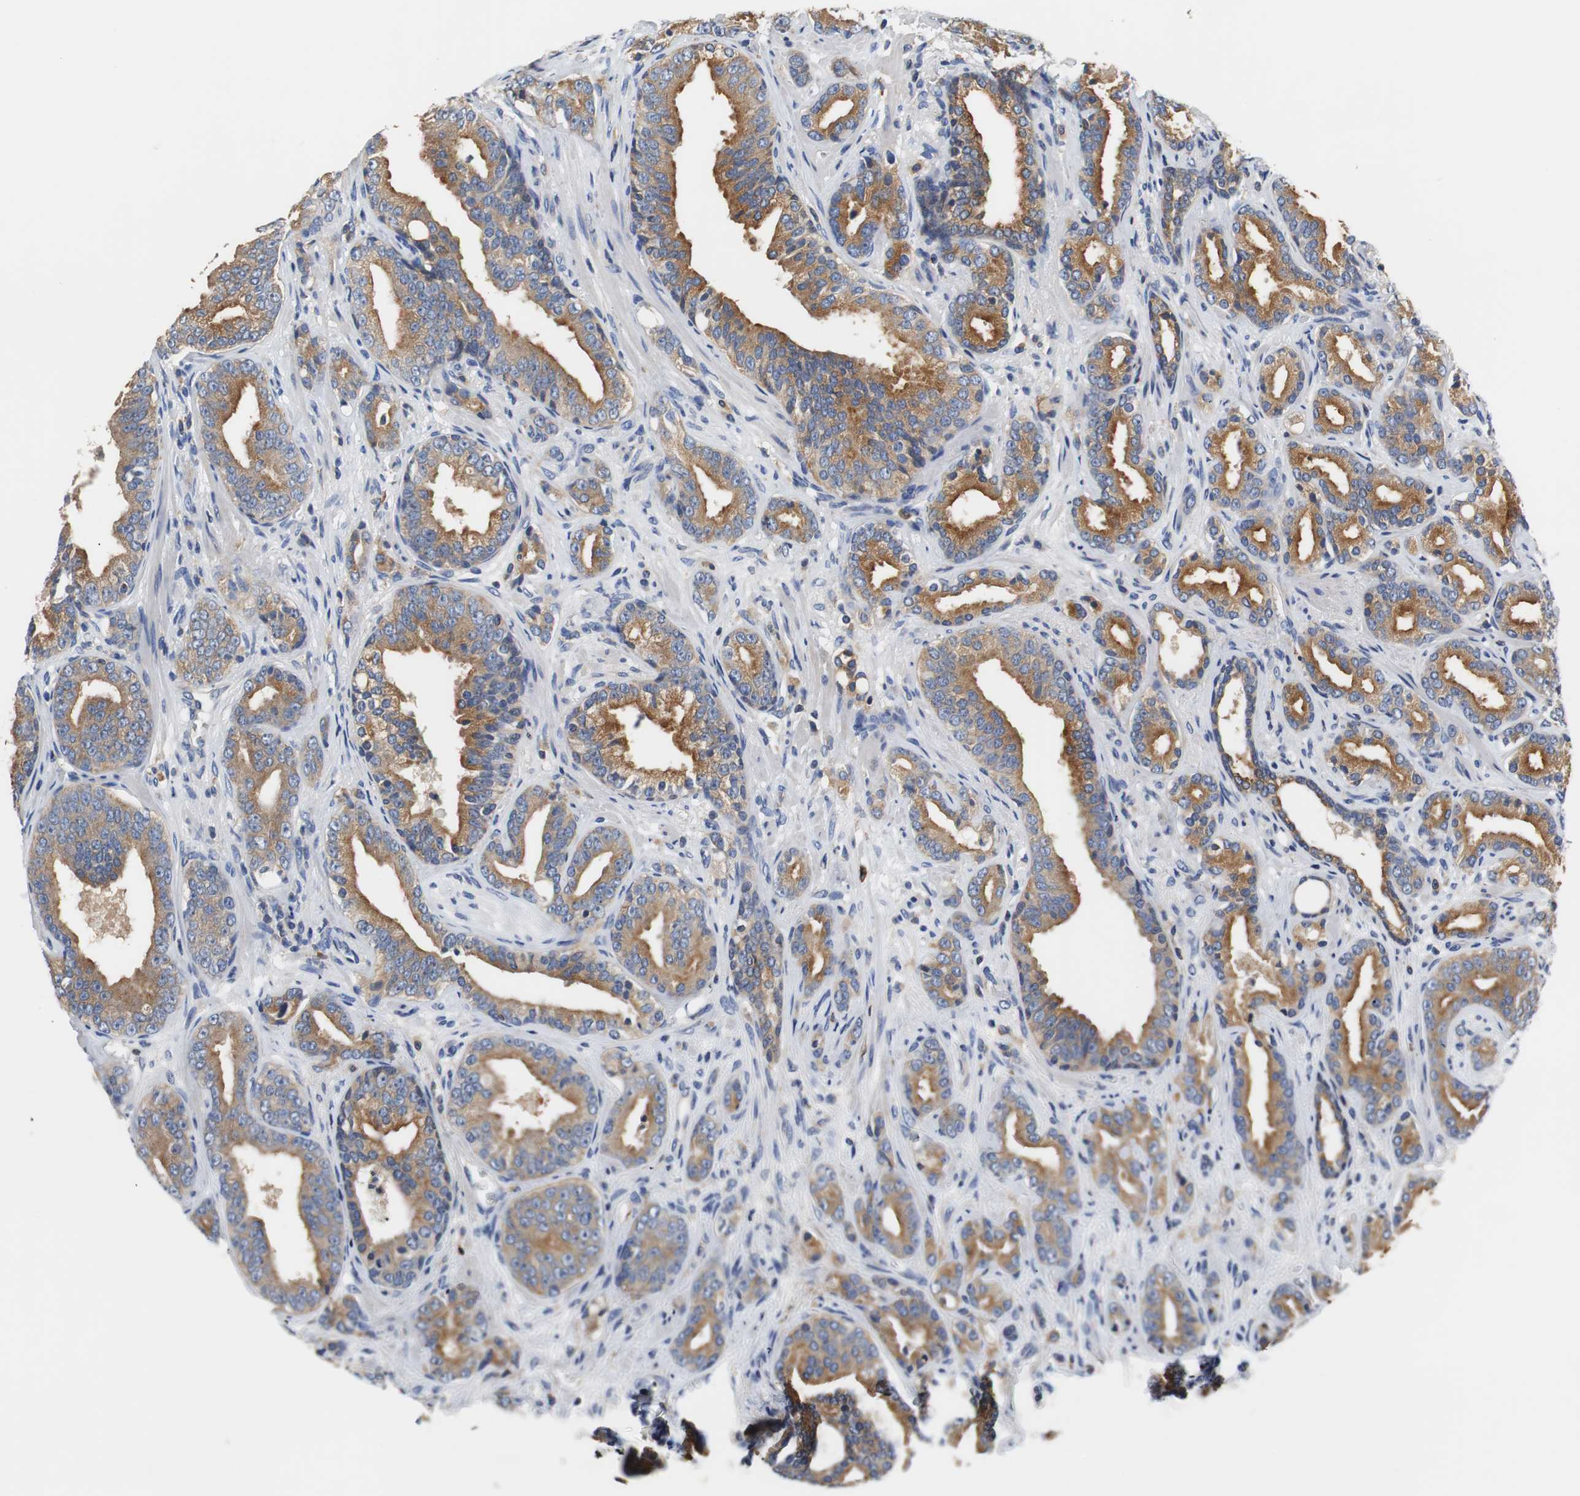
{"staining": {"intensity": "strong", "quantity": ">75%", "location": "cytoplasmic/membranous"}, "tissue": "prostate cancer", "cell_type": "Tumor cells", "image_type": "cancer", "snomed": [{"axis": "morphology", "description": "Adenocarcinoma, Low grade"}, {"axis": "topography", "description": "Prostate"}], "caption": "A high amount of strong cytoplasmic/membranous staining is present in approximately >75% of tumor cells in low-grade adenocarcinoma (prostate) tissue.", "gene": "VAMP8", "patient": {"sex": "male", "age": 63}}